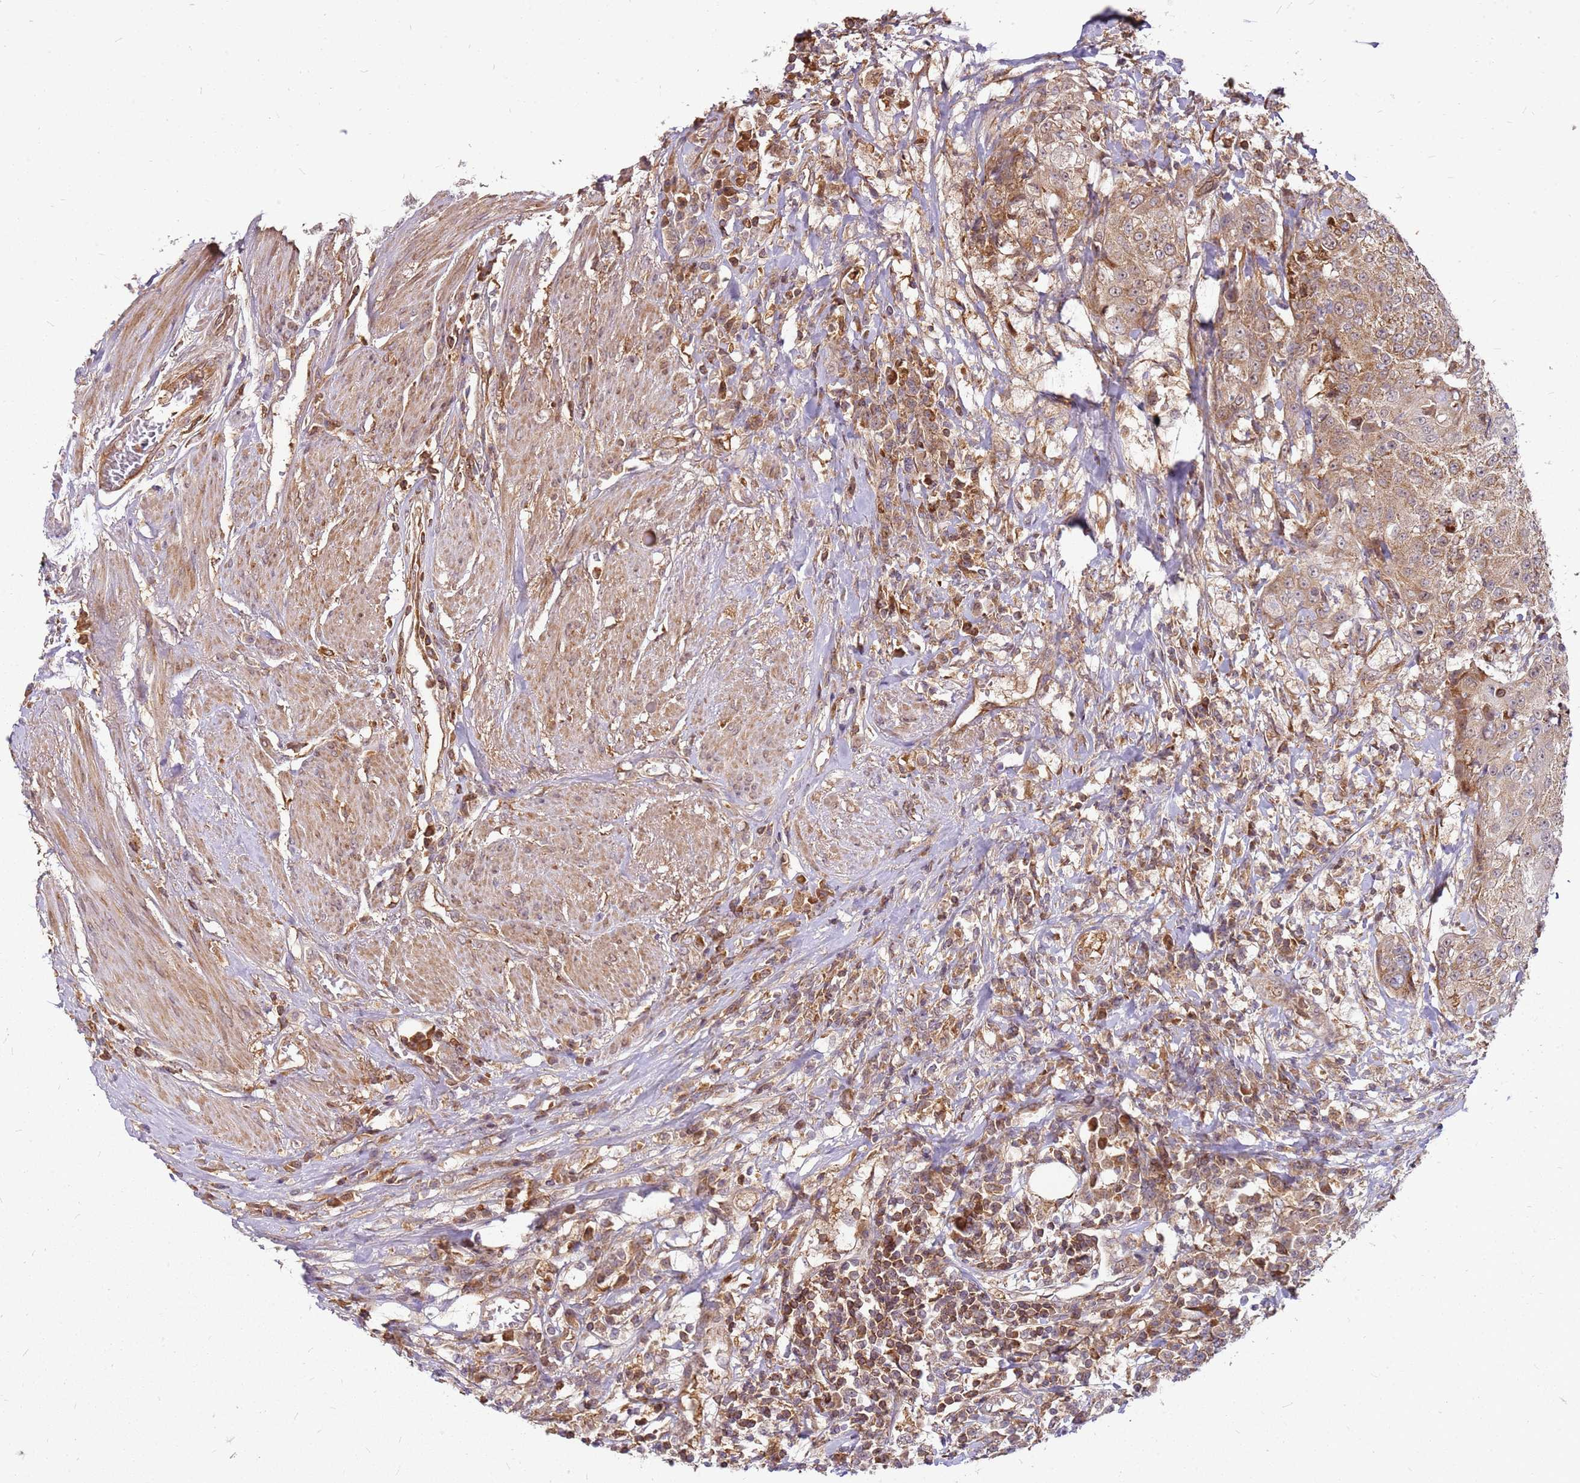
{"staining": {"intensity": "moderate", "quantity": ">75%", "location": "cytoplasmic/membranous"}, "tissue": "urothelial cancer", "cell_type": "Tumor cells", "image_type": "cancer", "snomed": [{"axis": "morphology", "description": "Urothelial carcinoma, High grade"}, {"axis": "topography", "description": "Urinary bladder"}], "caption": "An image showing moderate cytoplasmic/membranous staining in about >75% of tumor cells in urothelial carcinoma (high-grade), as visualized by brown immunohistochemical staining.", "gene": "CCDC159", "patient": {"sex": "female", "age": 63}}